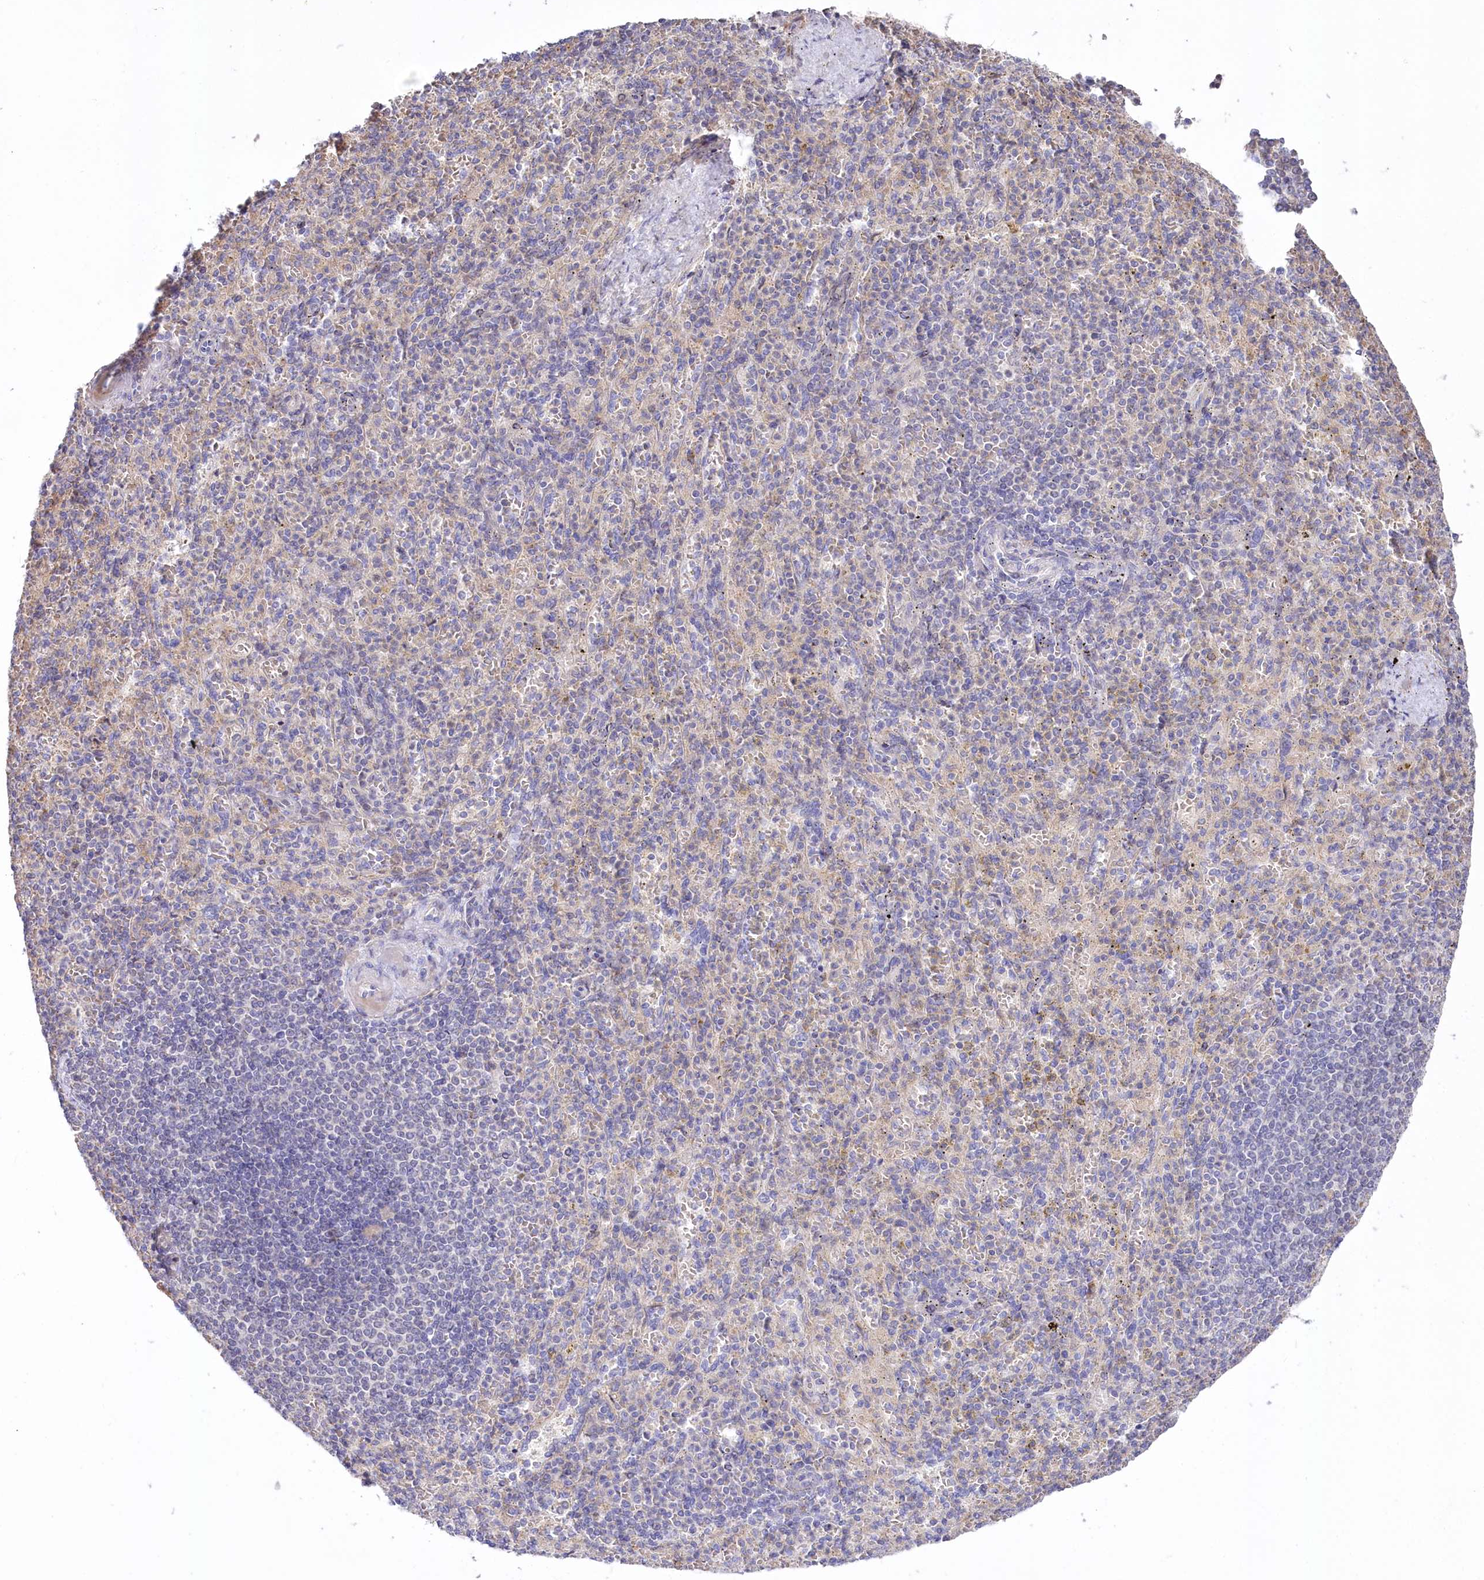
{"staining": {"intensity": "negative", "quantity": "none", "location": "none"}, "tissue": "spleen", "cell_type": "Cells in red pulp", "image_type": "normal", "snomed": [{"axis": "morphology", "description": "Normal tissue, NOS"}, {"axis": "topography", "description": "Spleen"}], "caption": "The photomicrograph demonstrates no significant staining in cells in red pulp of spleen. (Brightfield microscopy of DAB IHC at high magnification).", "gene": "SLC6A11", "patient": {"sex": "female", "age": 74}}